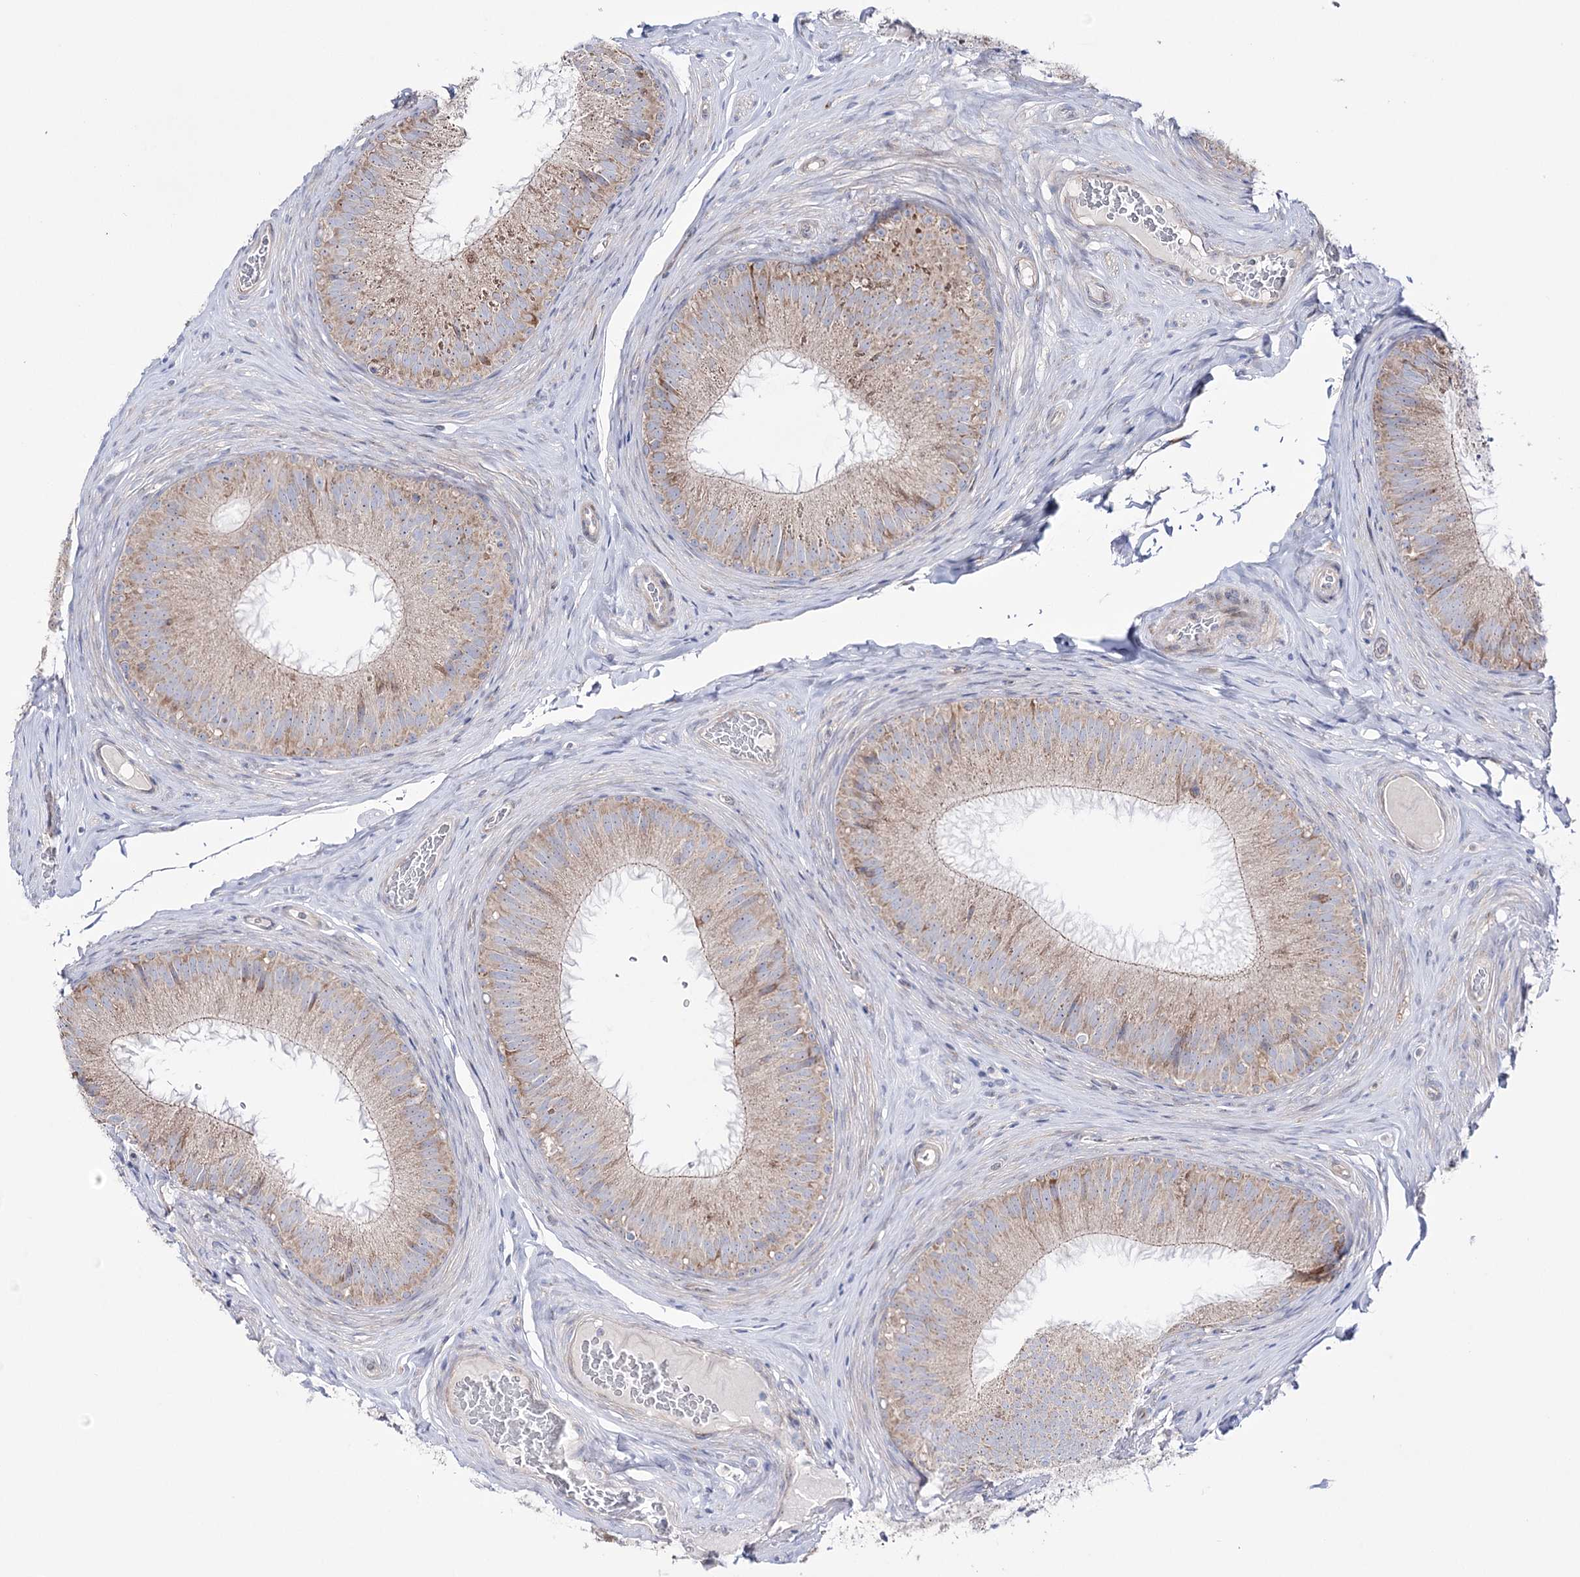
{"staining": {"intensity": "moderate", "quantity": "<25%", "location": "cytoplasmic/membranous"}, "tissue": "epididymis", "cell_type": "Glandular cells", "image_type": "normal", "snomed": [{"axis": "morphology", "description": "Normal tissue, NOS"}, {"axis": "topography", "description": "Epididymis"}], "caption": "A low amount of moderate cytoplasmic/membranous staining is seen in approximately <25% of glandular cells in normal epididymis. (Brightfield microscopy of DAB IHC at high magnification).", "gene": "METTL5", "patient": {"sex": "male", "age": 34}}